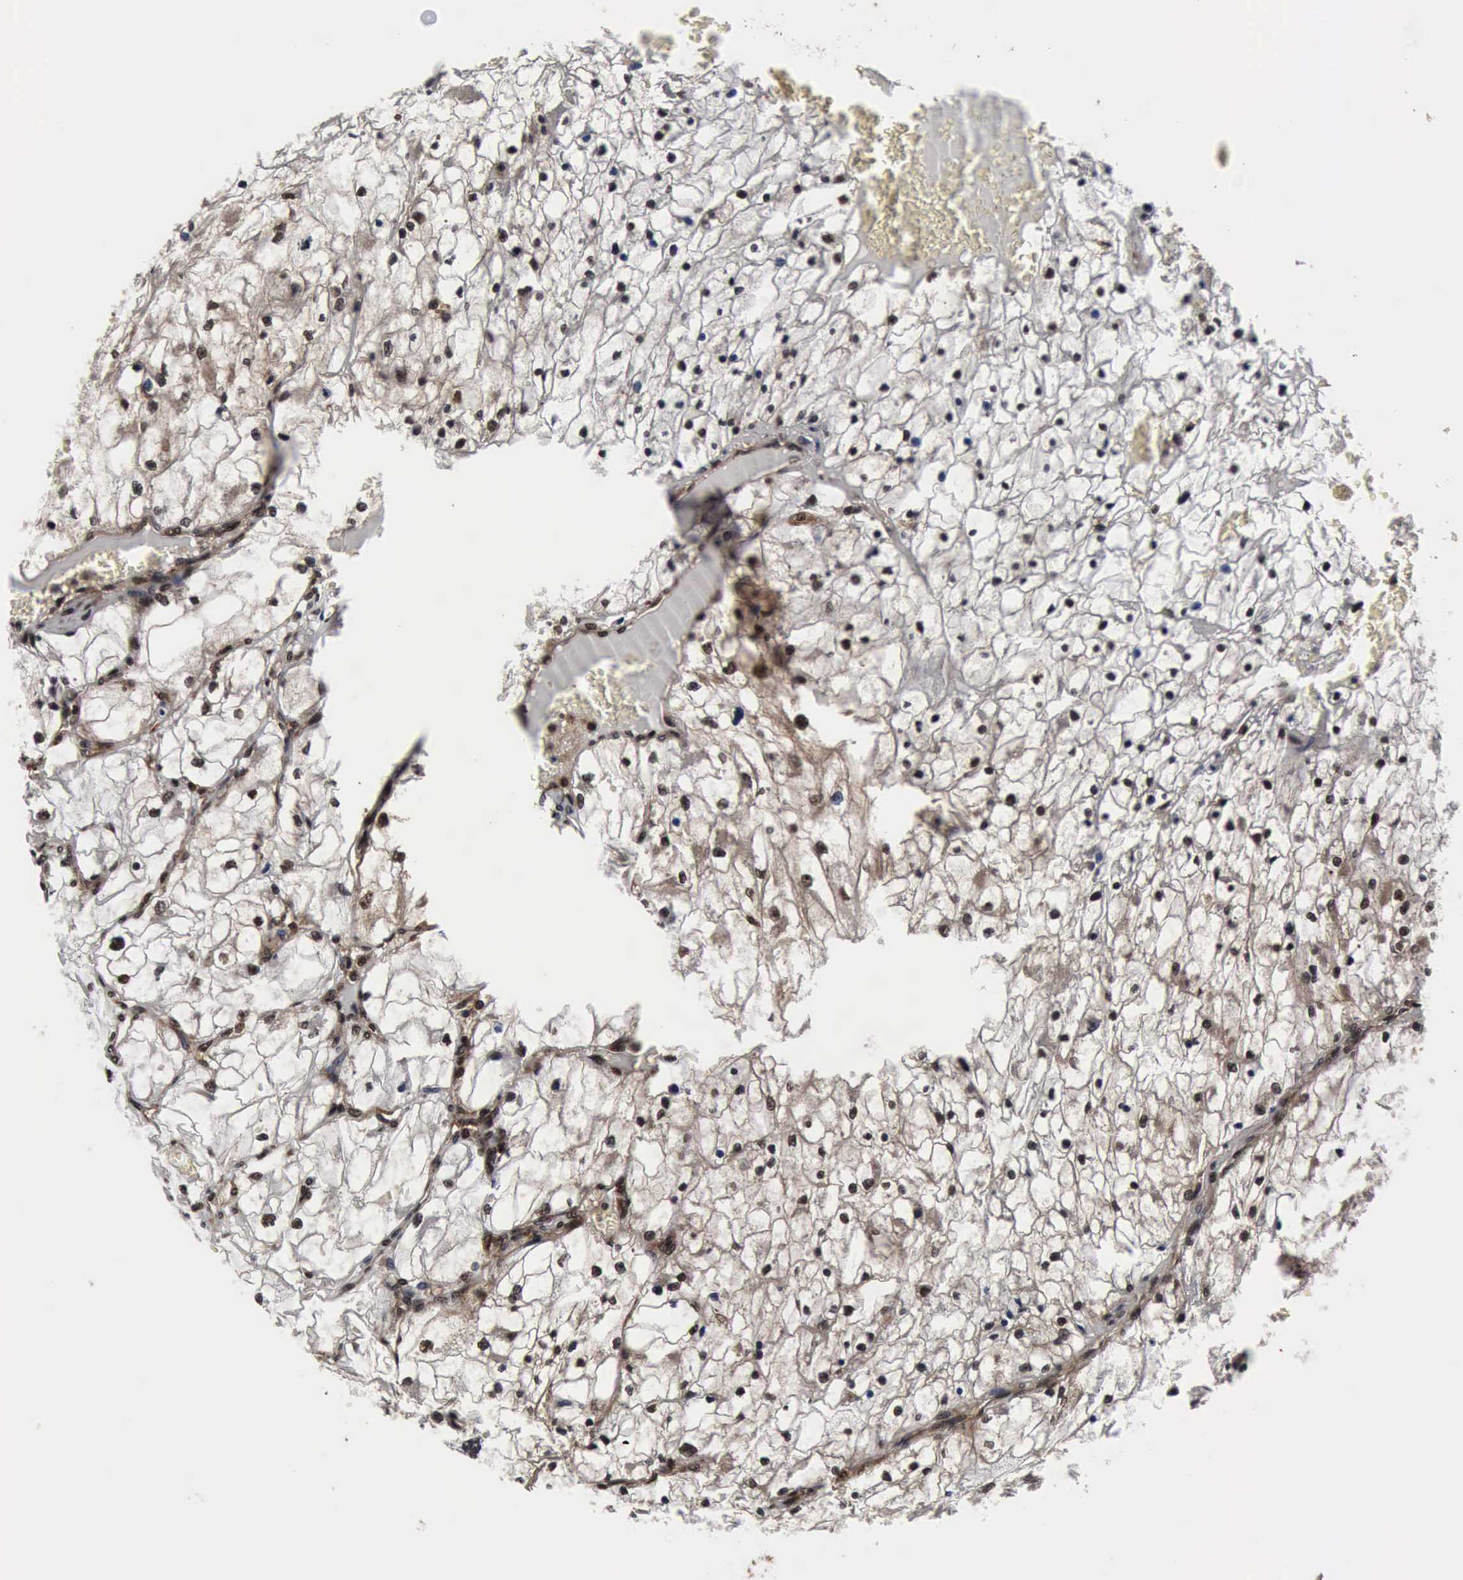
{"staining": {"intensity": "moderate", "quantity": ">75%", "location": "nuclear"}, "tissue": "renal cancer", "cell_type": "Tumor cells", "image_type": "cancer", "snomed": [{"axis": "morphology", "description": "Adenocarcinoma, NOS"}, {"axis": "topography", "description": "Kidney"}], "caption": "A brown stain highlights moderate nuclear positivity of a protein in human adenocarcinoma (renal) tumor cells. Immunohistochemistry stains the protein of interest in brown and the nuclei are stained blue.", "gene": "UBC", "patient": {"sex": "male", "age": 61}}